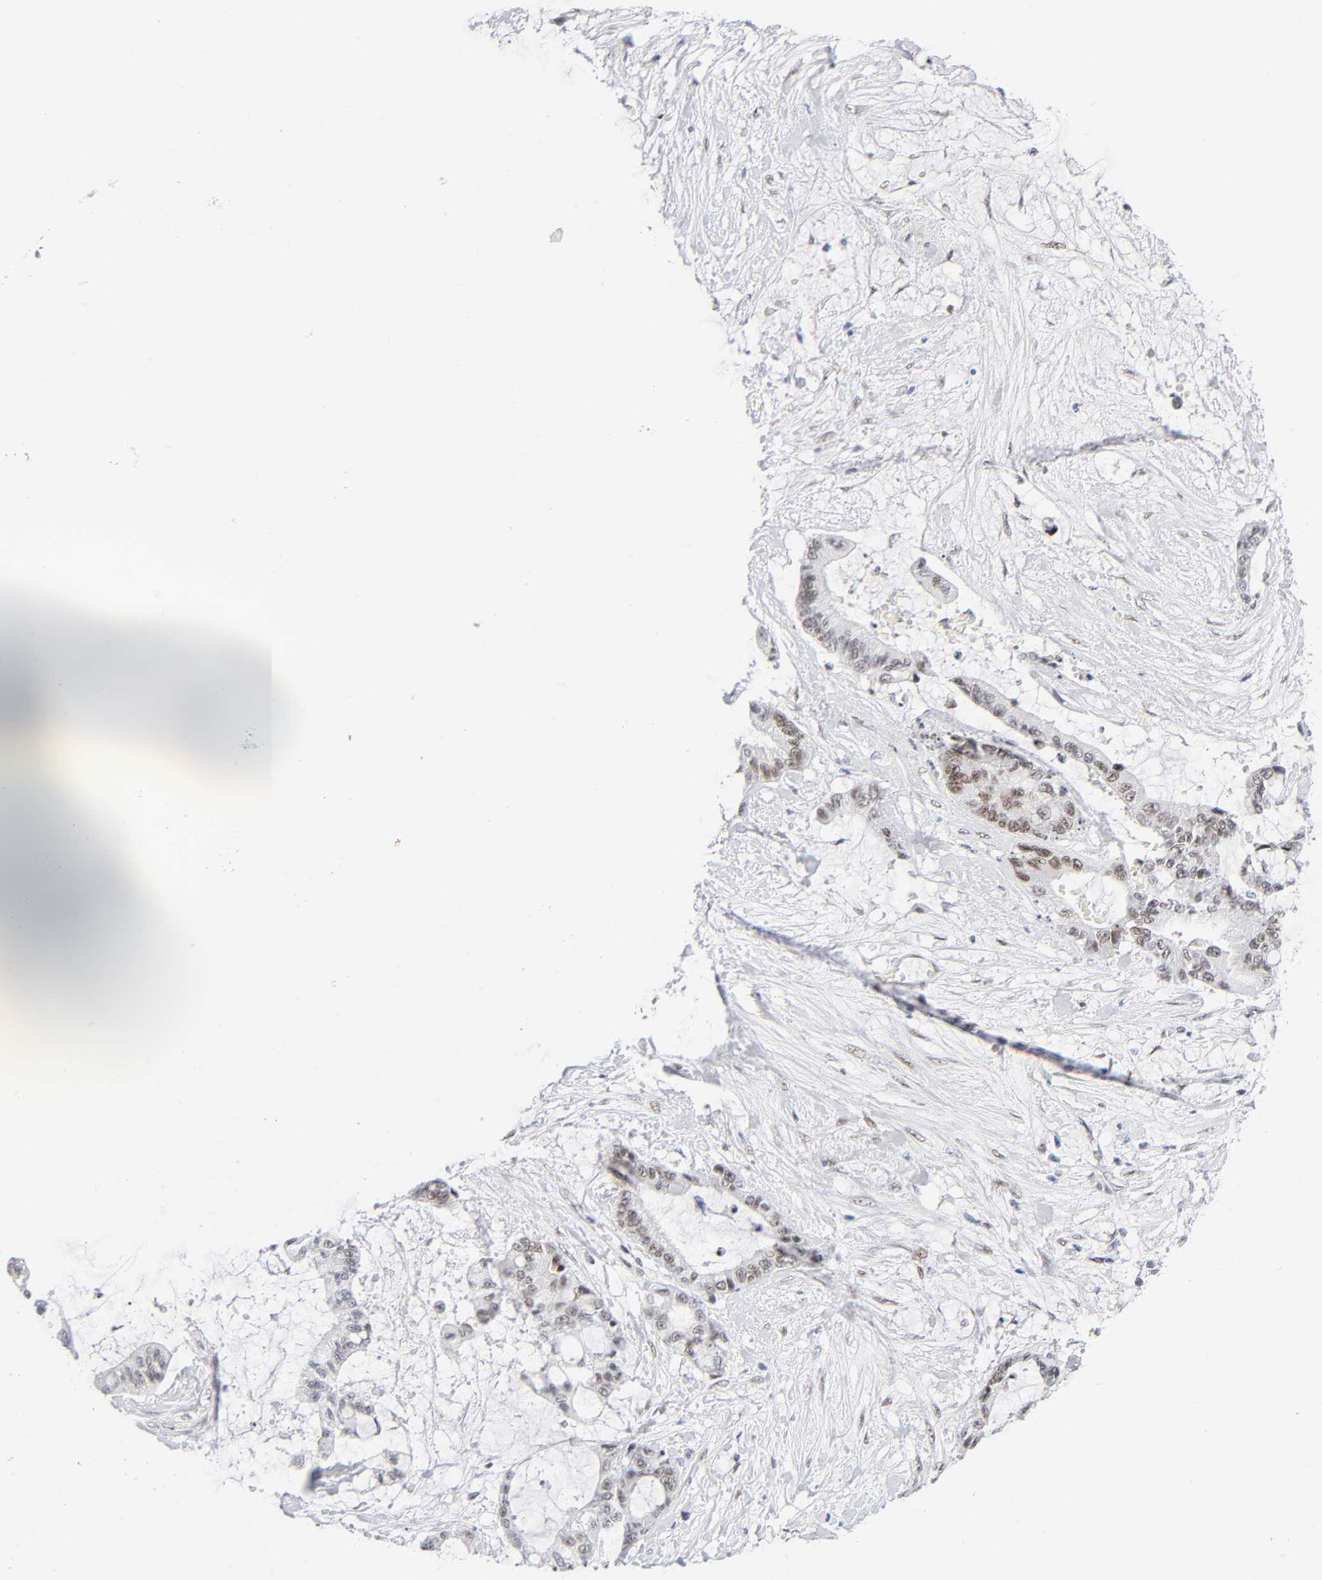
{"staining": {"intensity": "weak", "quantity": ">75%", "location": "nuclear"}, "tissue": "liver cancer", "cell_type": "Tumor cells", "image_type": "cancer", "snomed": [{"axis": "morphology", "description": "Cholangiocarcinoma"}, {"axis": "topography", "description": "Liver"}], "caption": "Protein expression analysis of human cholangiocarcinoma (liver) reveals weak nuclear staining in about >75% of tumor cells.", "gene": "NFIC", "patient": {"sex": "female", "age": 73}}